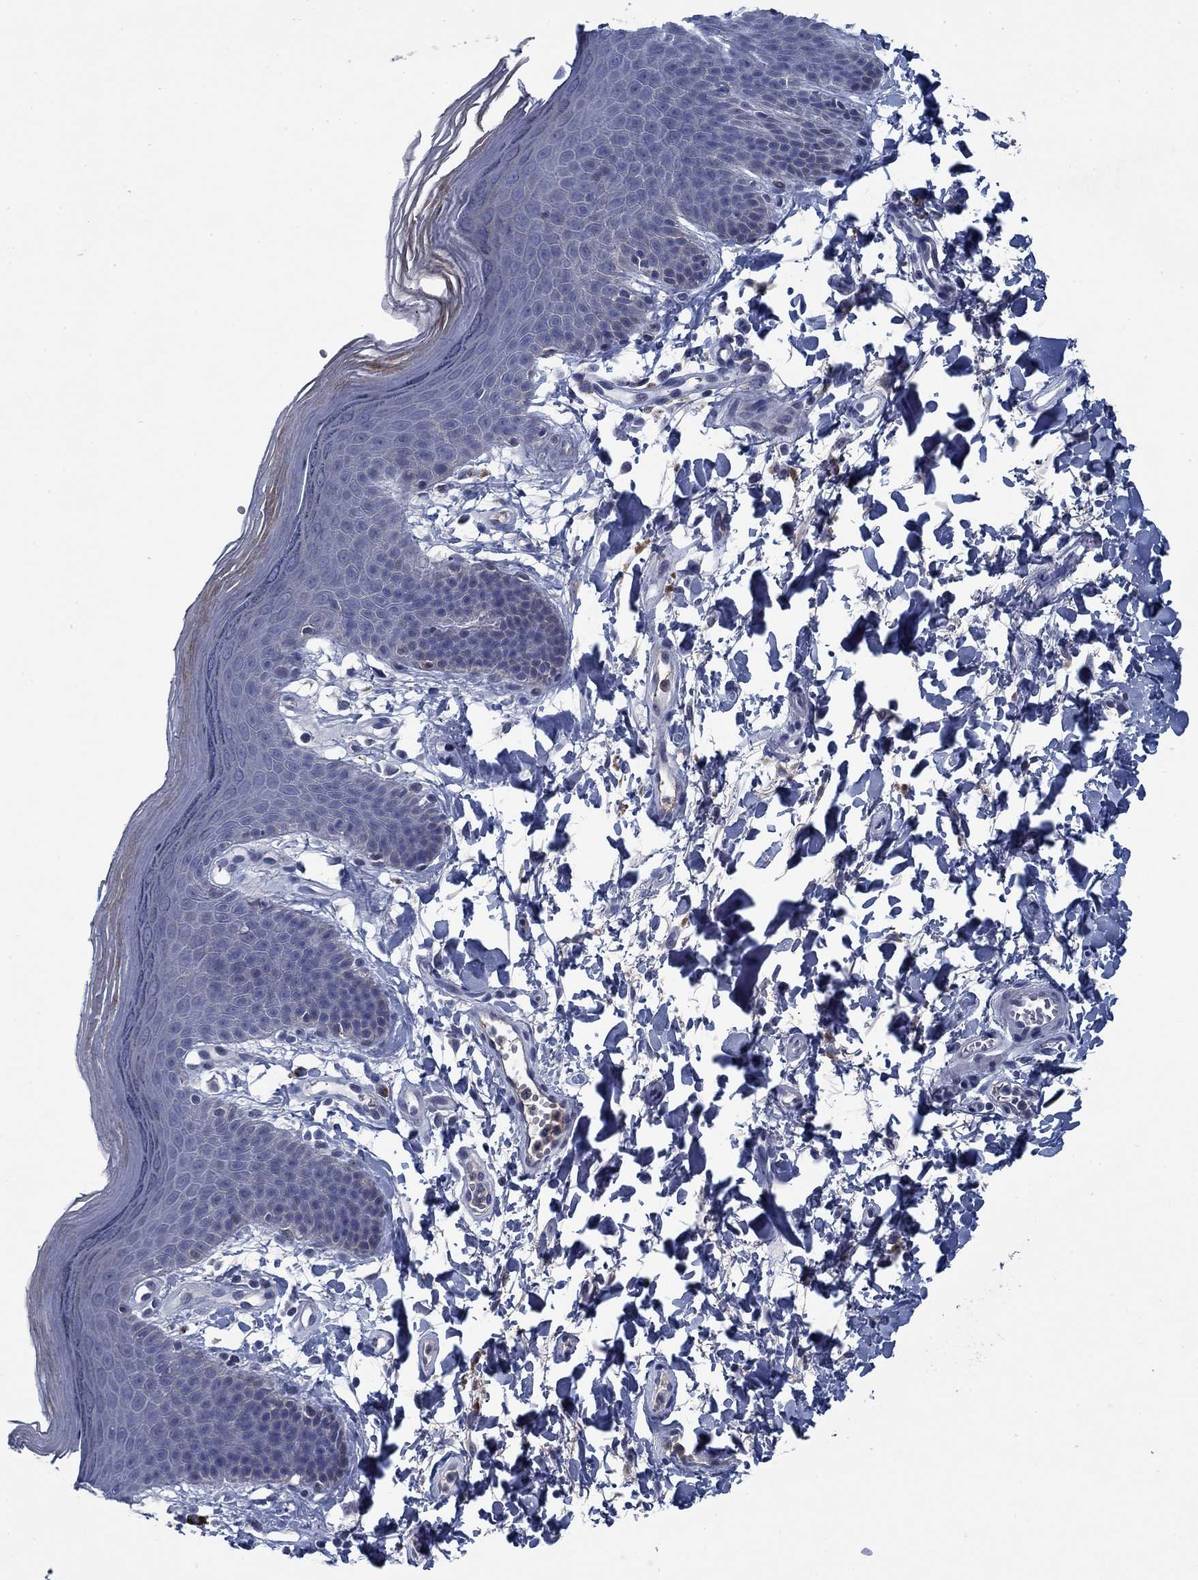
{"staining": {"intensity": "negative", "quantity": "none", "location": "none"}, "tissue": "skin", "cell_type": "Epidermal cells", "image_type": "normal", "snomed": [{"axis": "morphology", "description": "Normal tissue, NOS"}, {"axis": "topography", "description": "Anal"}], "caption": "This is a micrograph of immunohistochemistry staining of benign skin, which shows no staining in epidermal cells.", "gene": "PNMA8A", "patient": {"sex": "male", "age": 53}}